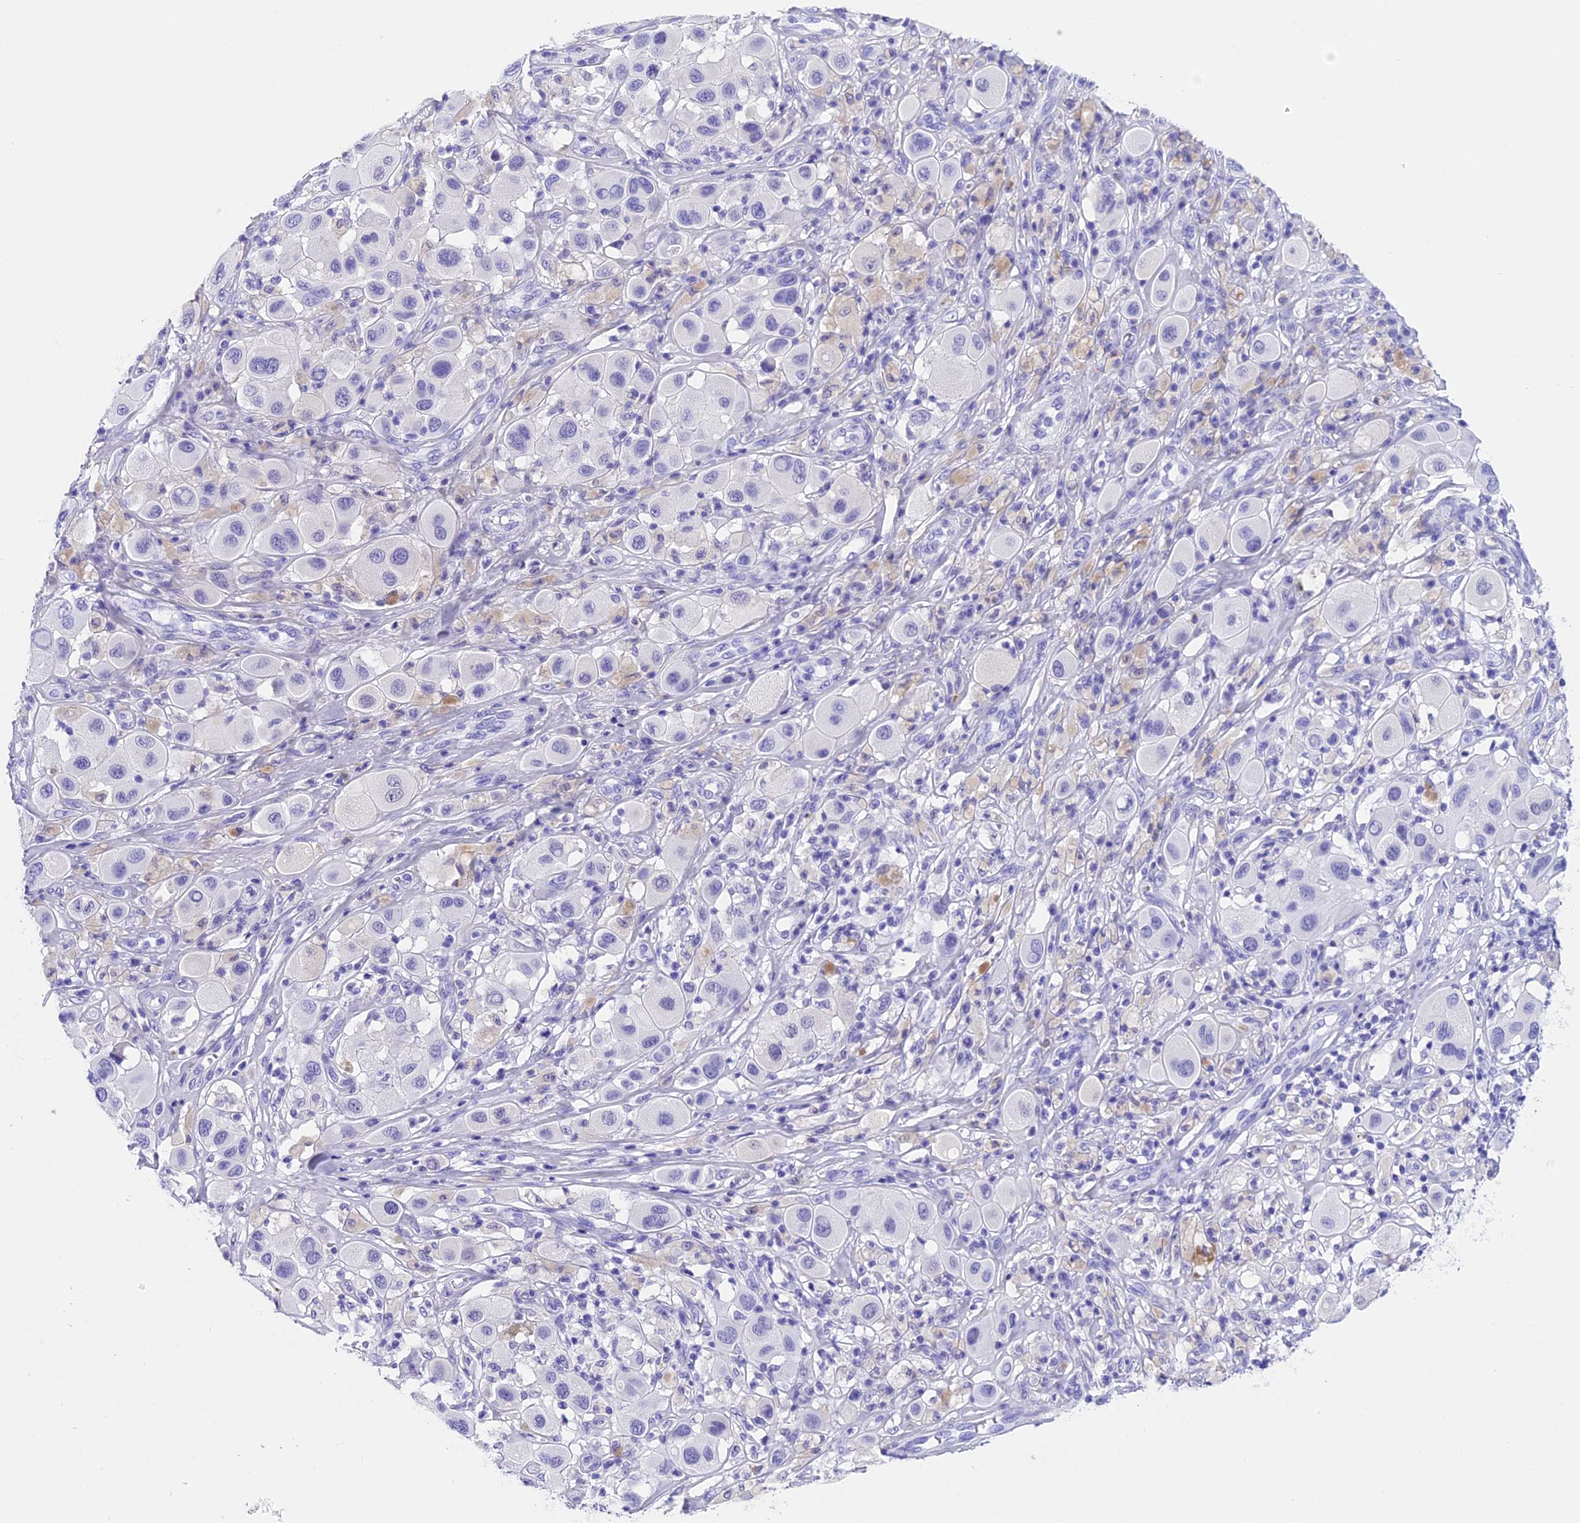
{"staining": {"intensity": "negative", "quantity": "none", "location": "none"}, "tissue": "melanoma", "cell_type": "Tumor cells", "image_type": "cancer", "snomed": [{"axis": "morphology", "description": "Malignant melanoma, Metastatic site"}, {"axis": "topography", "description": "Skin"}], "caption": "This is an immunohistochemistry (IHC) photomicrograph of human melanoma. There is no staining in tumor cells.", "gene": "CLC", "patient": {"sex": "male", "age": 41}}